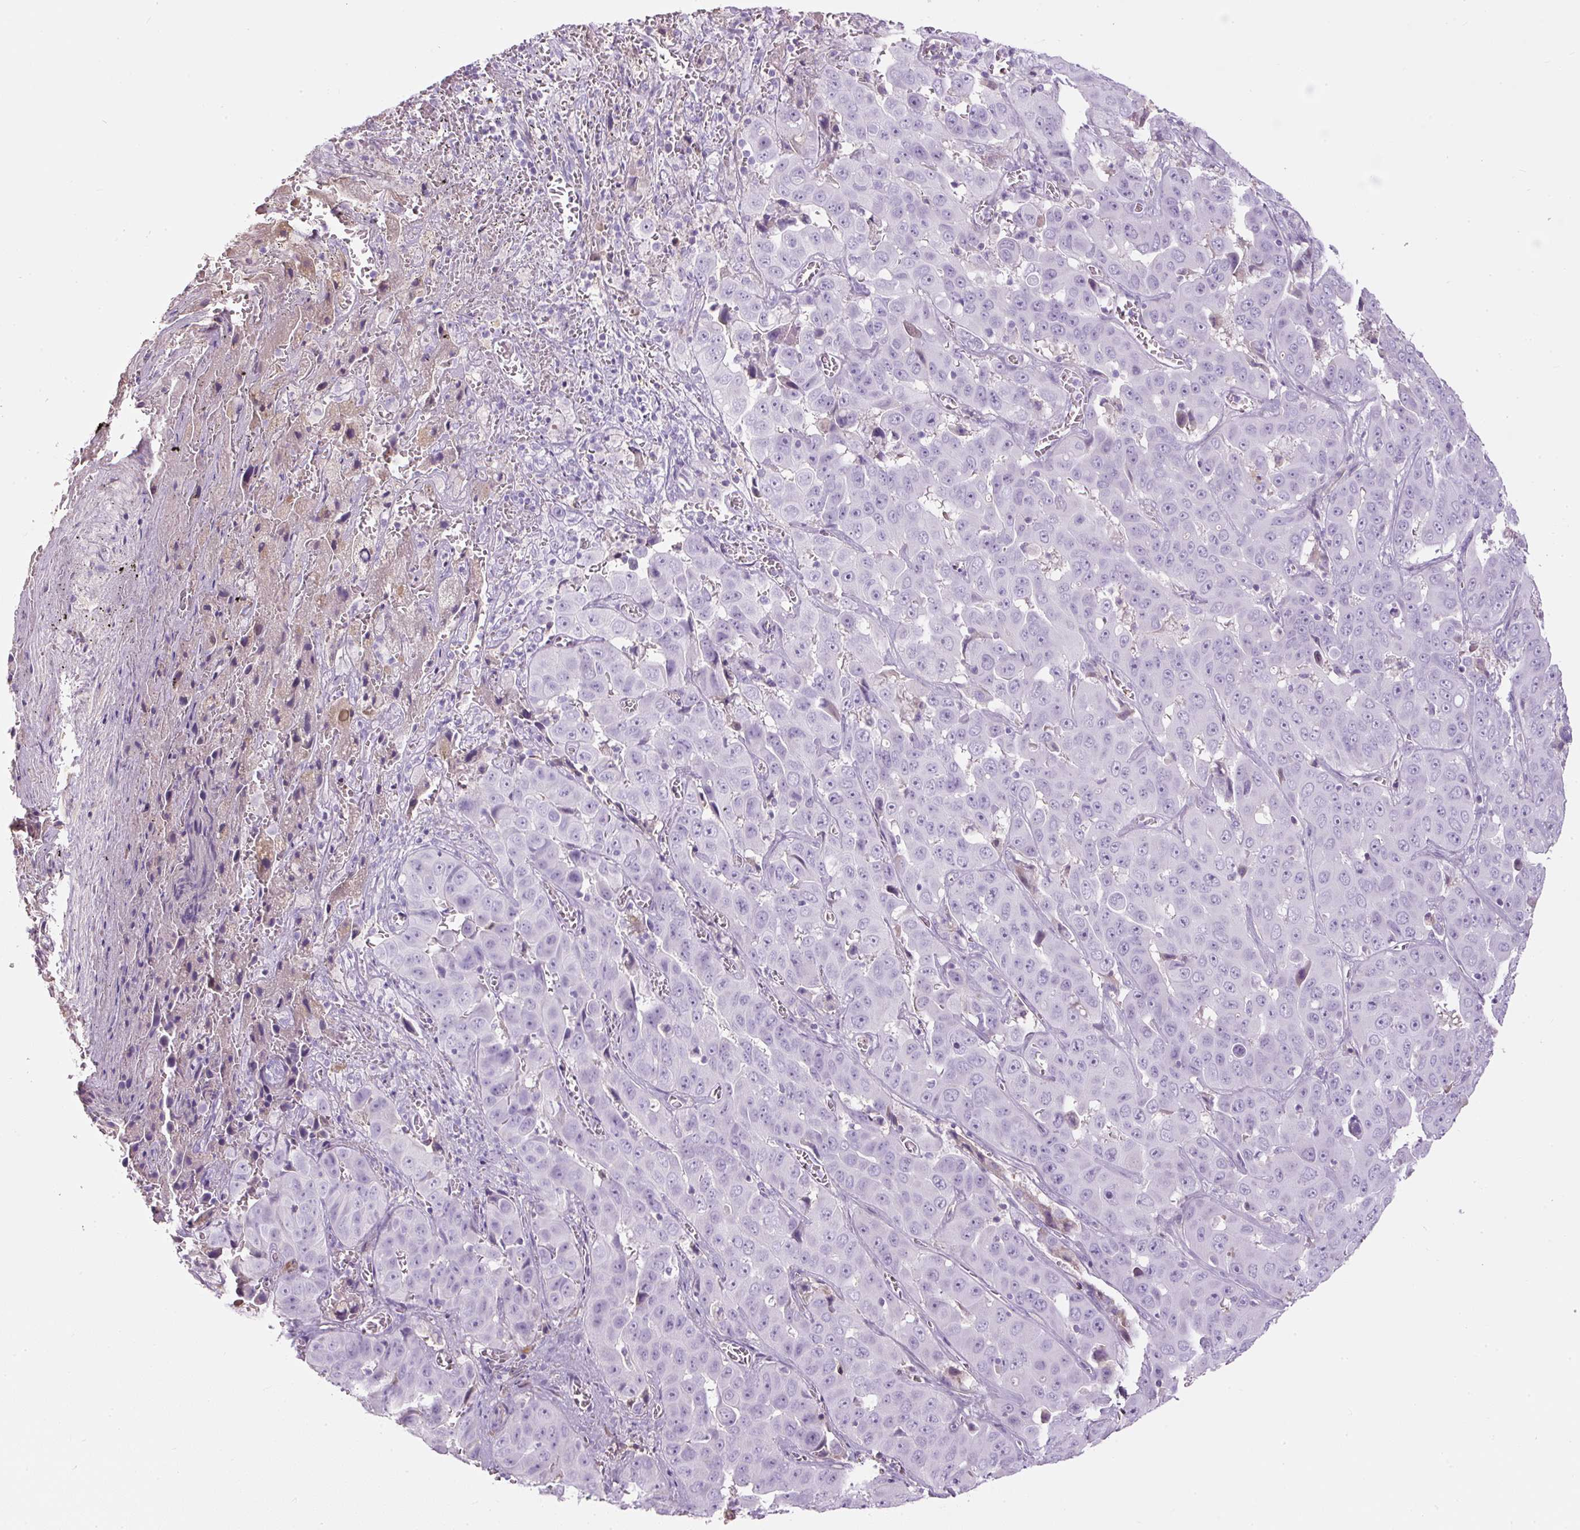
{"staining": {"intensity": "negative", "quantity": "none", "location": "none"}, "tissue": "liver cancer", "cell_type": "Tumor cells", "image_type": "cancer", "snomed": [{"axis": "morphology", "description": "Cholangiocarcinoma"}, {"axis": "topography", "description": "Liver"}], "caption": "Micrograph shows no protein positivity in tumor cells of liver cholangiocarcinoma tissue.", "gene": "APOA1", "patient": {"sex": "female", "age": 52}}